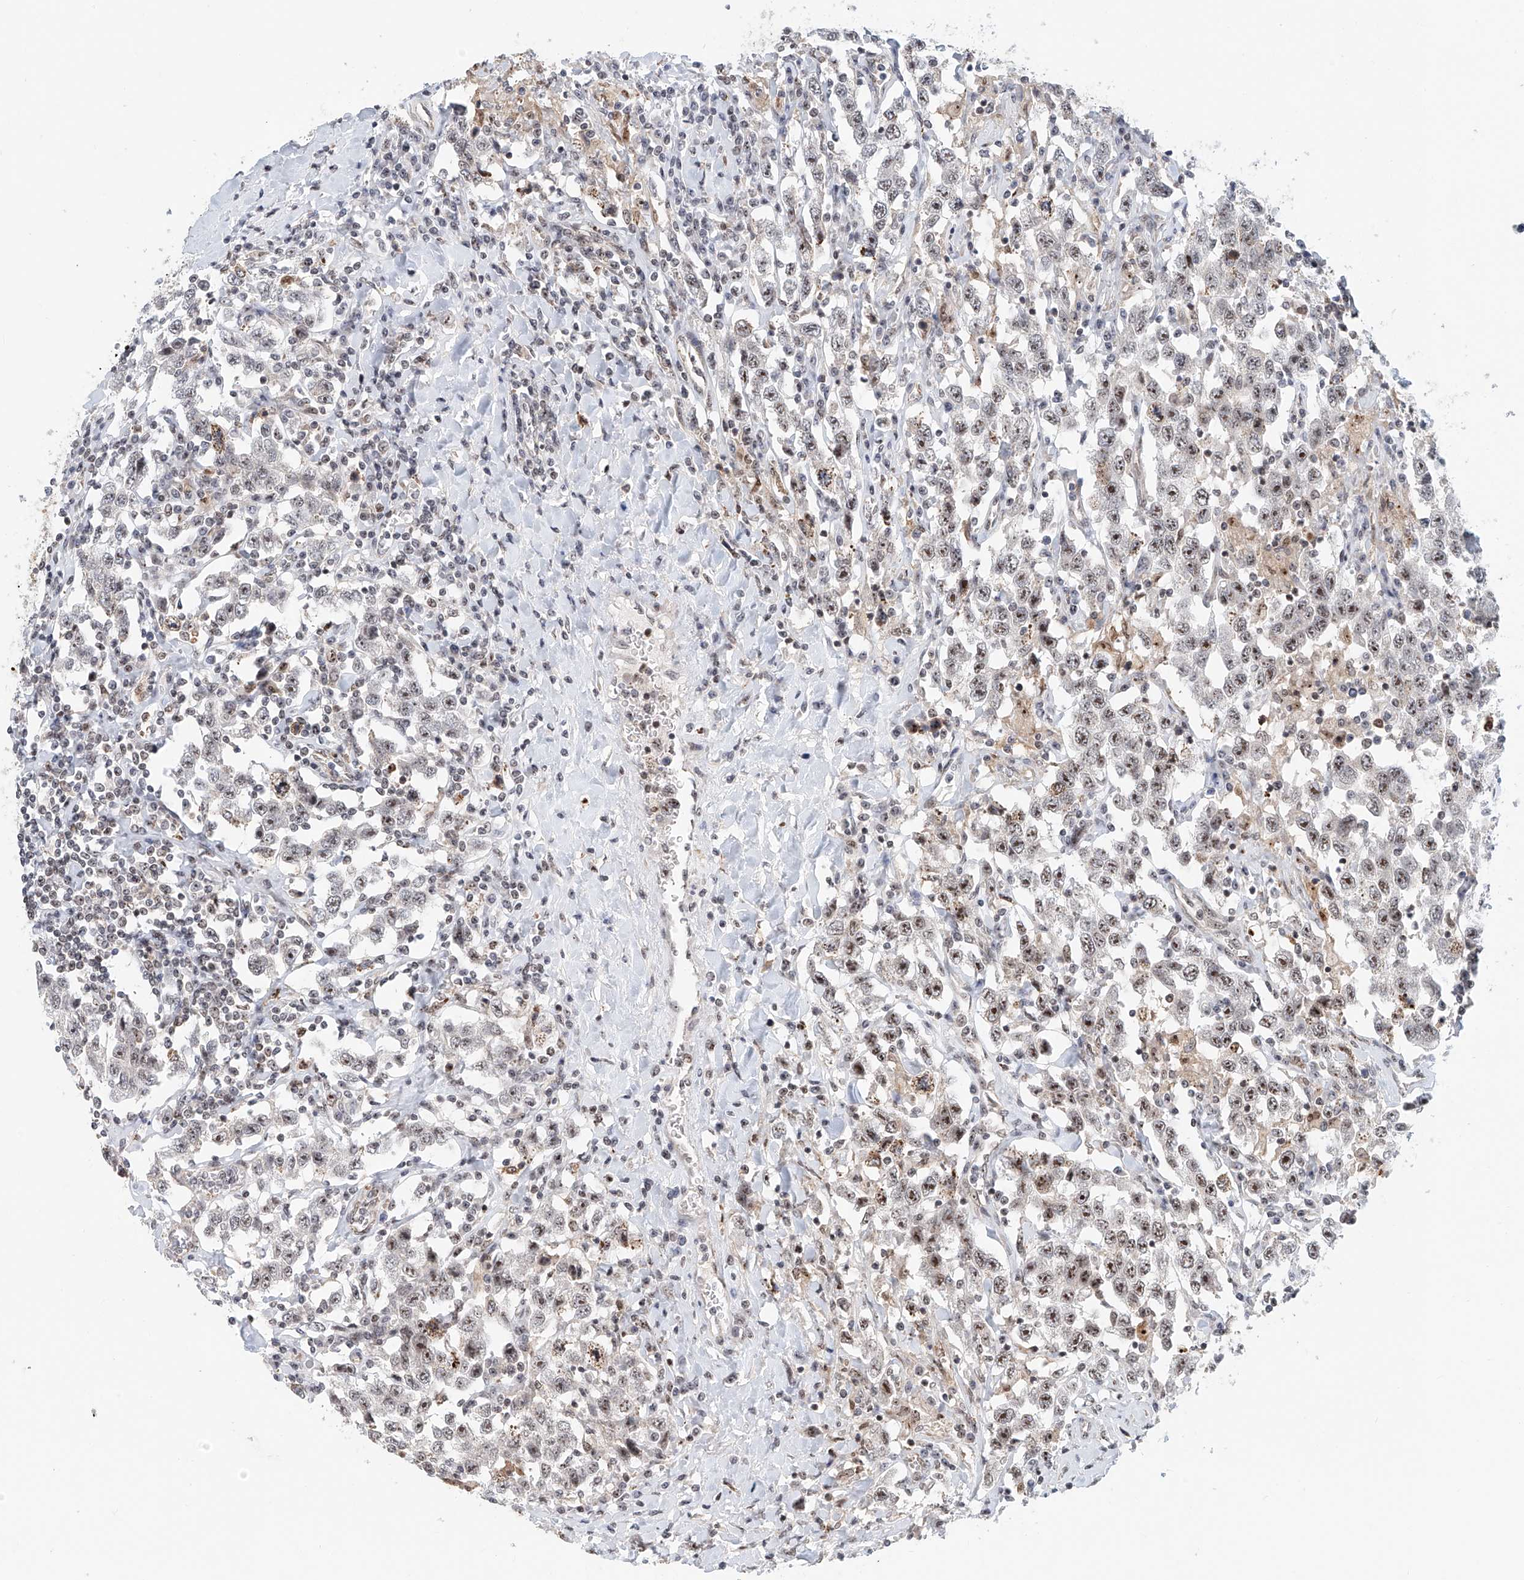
{"staining": {"intensity": "strong", "quantity": "25%-75%", "location": "nuclear"}, "tissue": "testis cancer", "cell_type": "Tumor cells", "image_type": "cancer", "snomed": [{"axis": "morphology", "description": "Seminoma, NOS"}, {"axis": "topography", "description": "Testis"}], "caption": "Approximately 25%-75% of tumor cells in human testis seminoma reveal strong nuclear protein positivity as visualized by brown immunohistochemical staining.", "gene": "PRUNE2", "patient": {"sex": "male", "age": 41}}